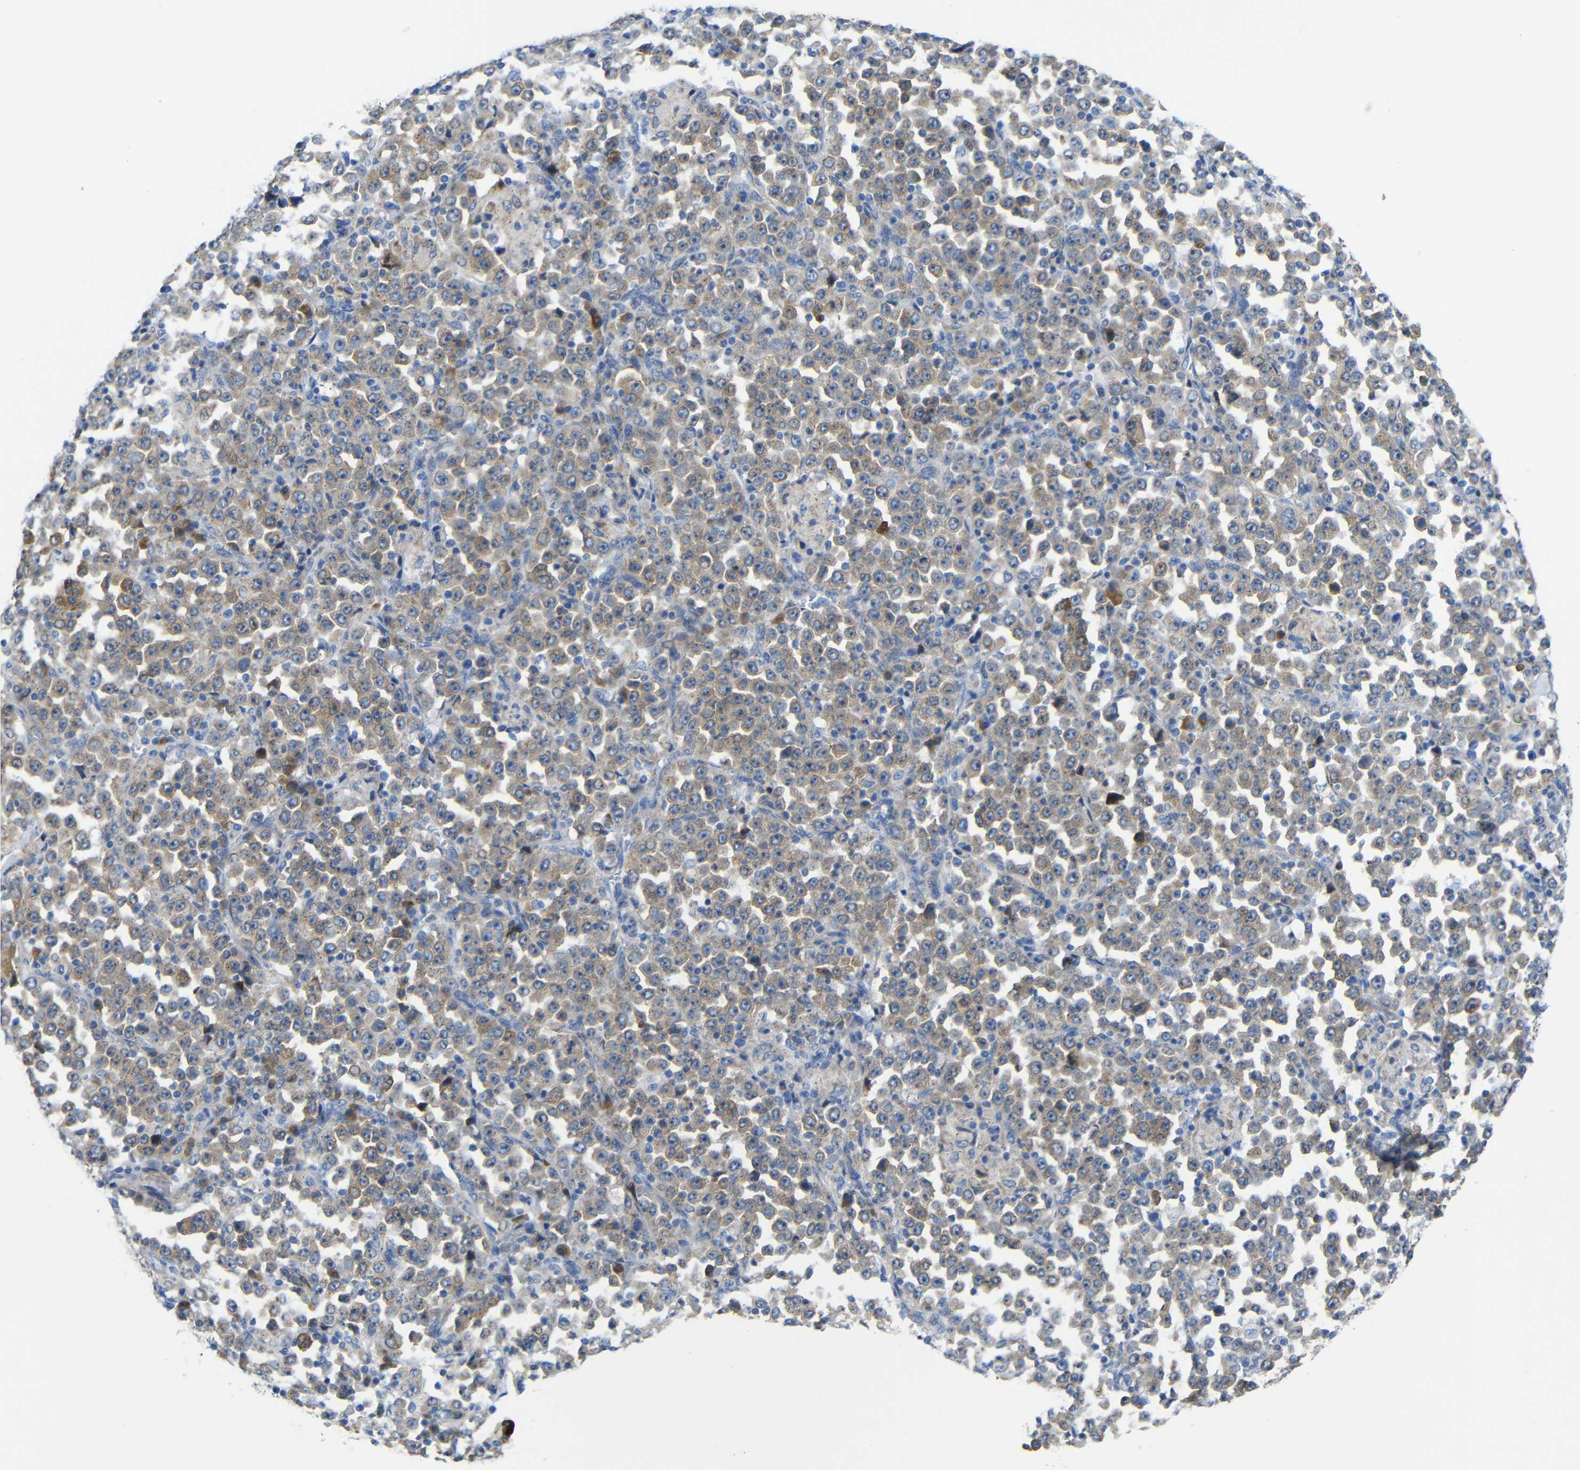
{"staining": {"intensity": "moderate", "quantity": "25%-75%", "location": "cytoplasmic/membranous"}, "tissue": "stomach cancer", "cell_type": "Tumor cells", "image_type": "cancer", "snomed": [{"axis": "morphology", "description": "Normal tissue, NOS"}, {"axis": "morphology", "description": "Adenocarcinoma, NOS"}, {"axis": "topography", "description": "Stomach, upper"}, {"axis": "topography", "description": "Stomach"}], "caption": "Protein expression analysis of human stomach cancer (adenocarcinoma) reveals moderate cytoplasmic/membranous positivity in approximately 25%-75% of tumor cells.", "gene": "DDRGK1", "patient": {"sex": "male", "age": 59}}